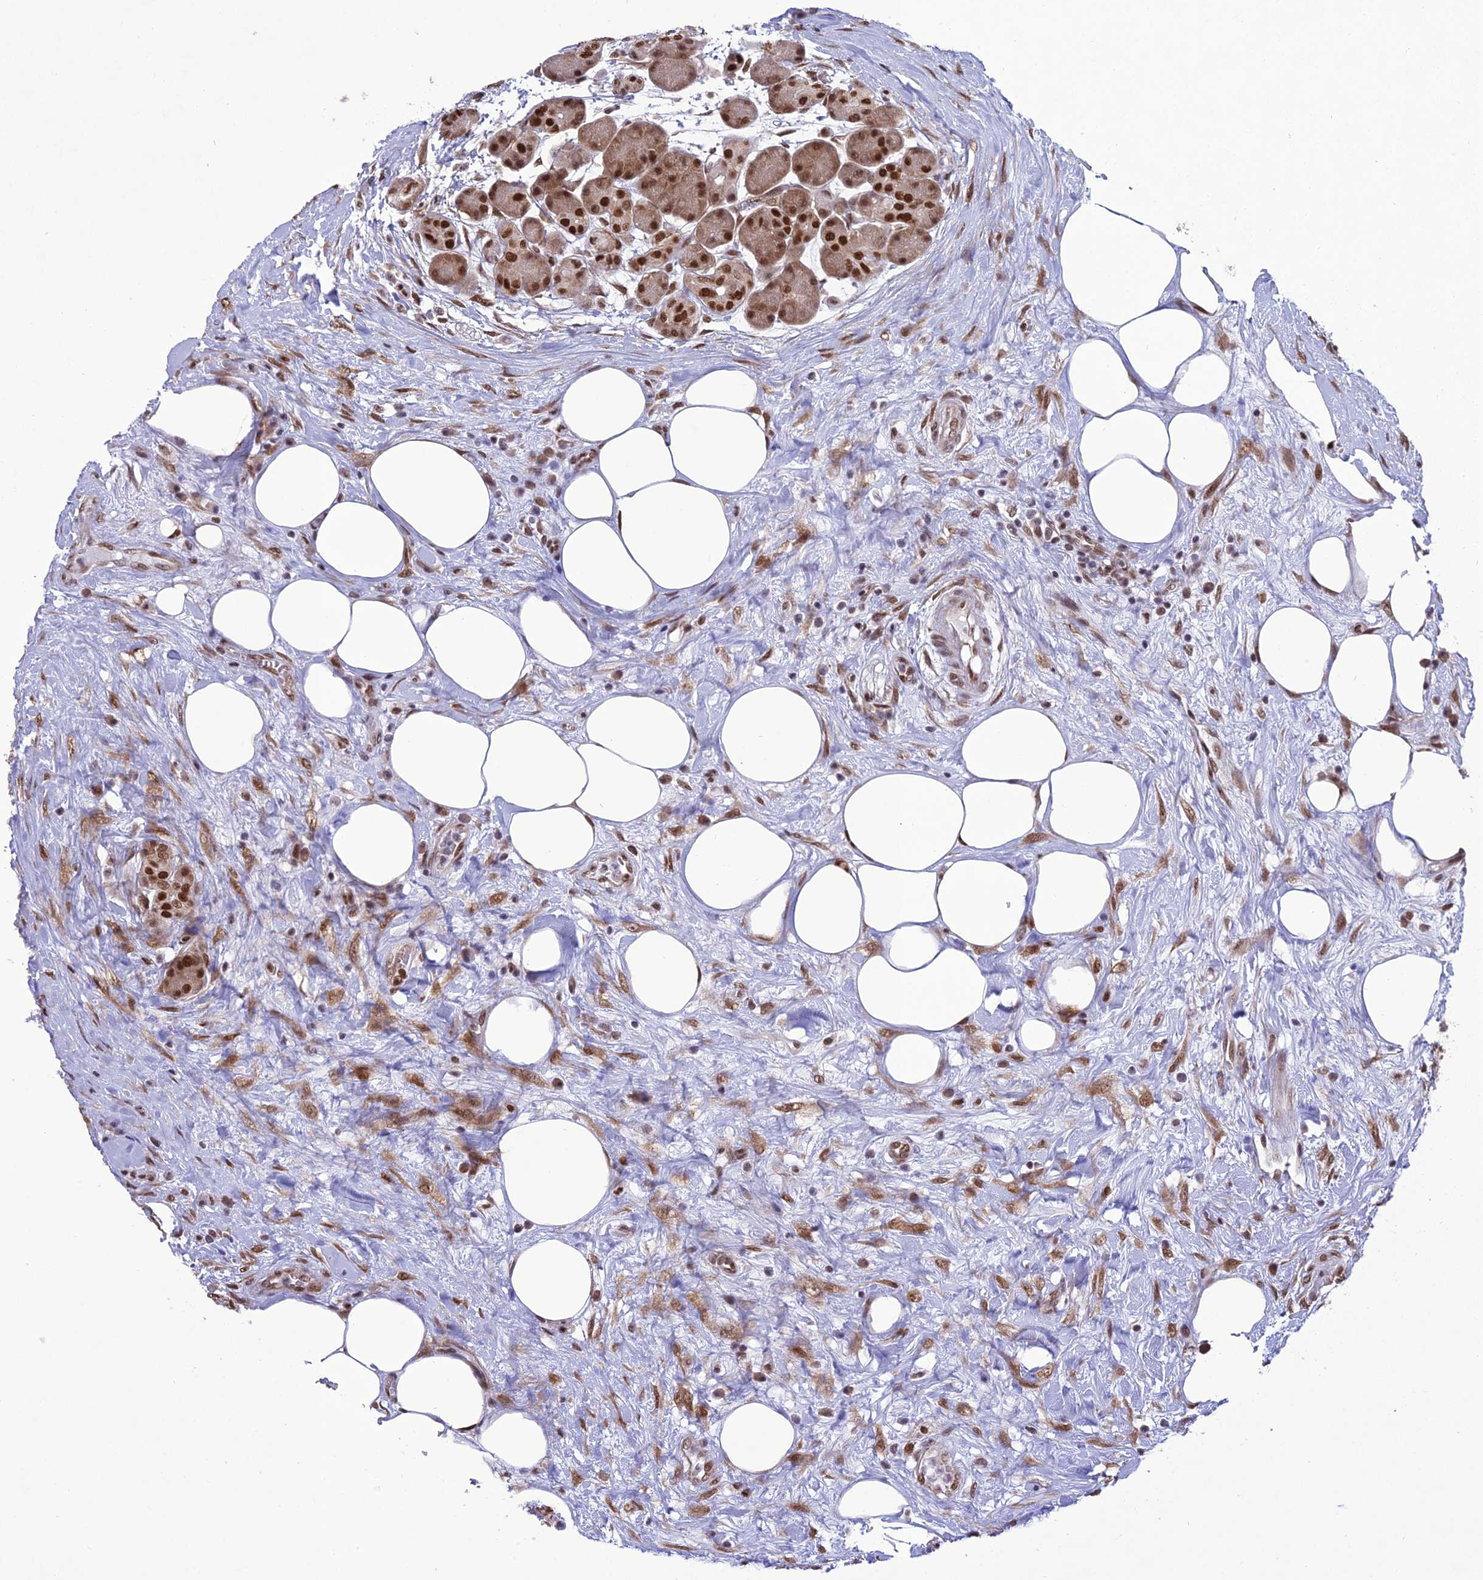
{"staining": {"intensity": "strong", "quantity": ">75%", "location": "cytoplasmic/membranous,nuclear"}, "tissue": "pancreas", "cell_type": "Exocrine glandular cells", "image_type": "normal", "snomed": [{"axis": "morphology", "description": "Normal tissue, NOS"}, {"axis": "topography", "description": "Pancreas"}], "caption": "Exocrine glandular cells show high levels of strong cytoplasmic/membranous,nuclear expression in about >75% of cells in benign human pancreas.", "gene": "DDX1", "patient": {"sex": "male", "age": 63}}